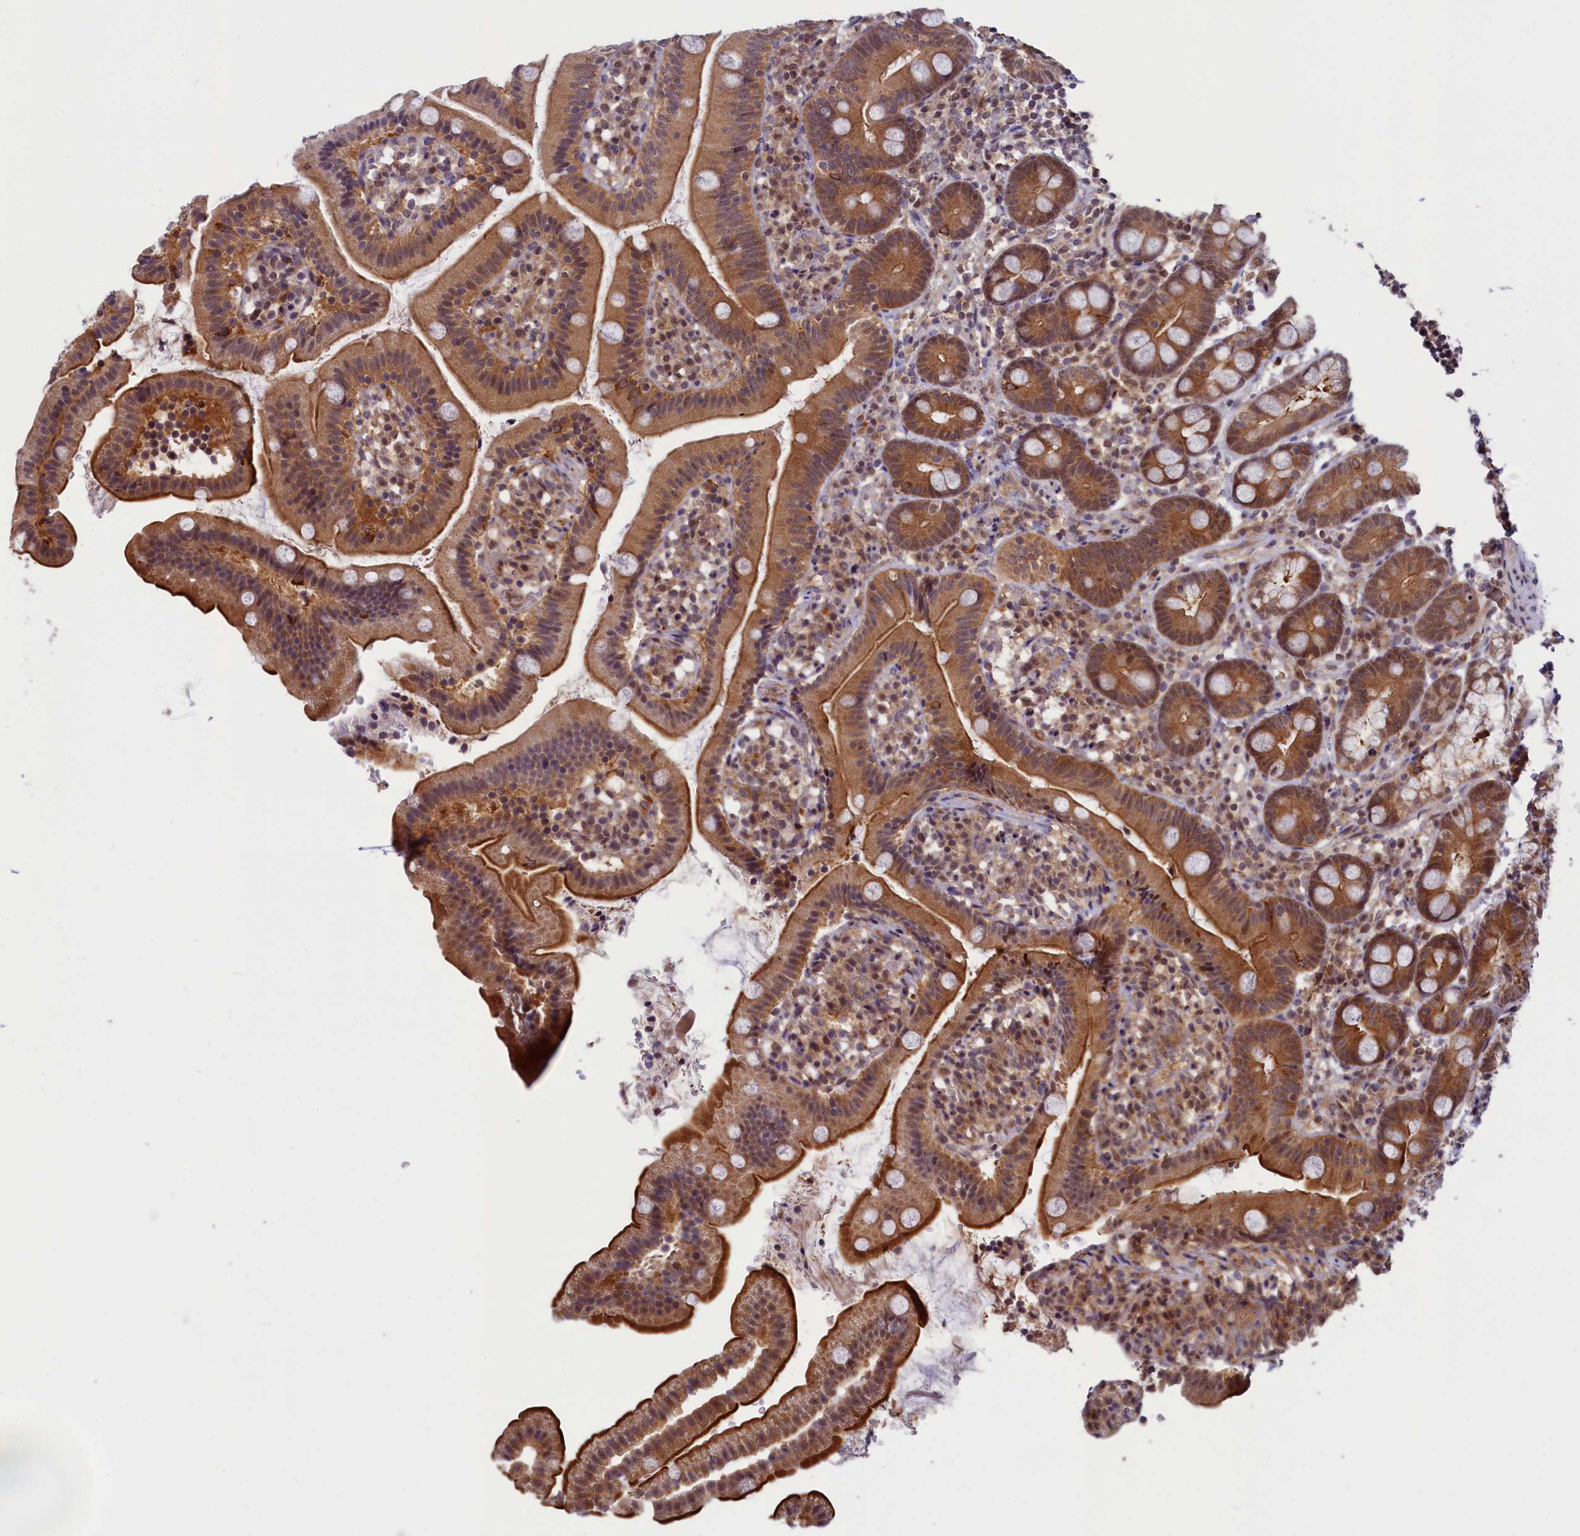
{"staining": {"intensity": "moderate", "quantity": ">75%", "location": "cytoplasmic/membranous,nuclear"}, "tissue": "duodenum", "cell_type": "Glandular cells", "image_type": "normal", "snomed": [{"axis": "morphology", "description": "Normal tissue, NOS"}, {"axis": "topography", "description": "Duodenum"}], "caption": "Protein expression by immunohistochemistry displays moderate cytoplasmic/membranous,nuclear expression in about >75% of glandular cells in benign duodenum. The protein is stained brown, and the nuclei are stained in blue (DAB (3,3'-diaminobenzidine) IHC with brightfield microscopy, high magnification).", "gene": "SLC7A6OS", "patient": {"sex": "female", "age": 67}}